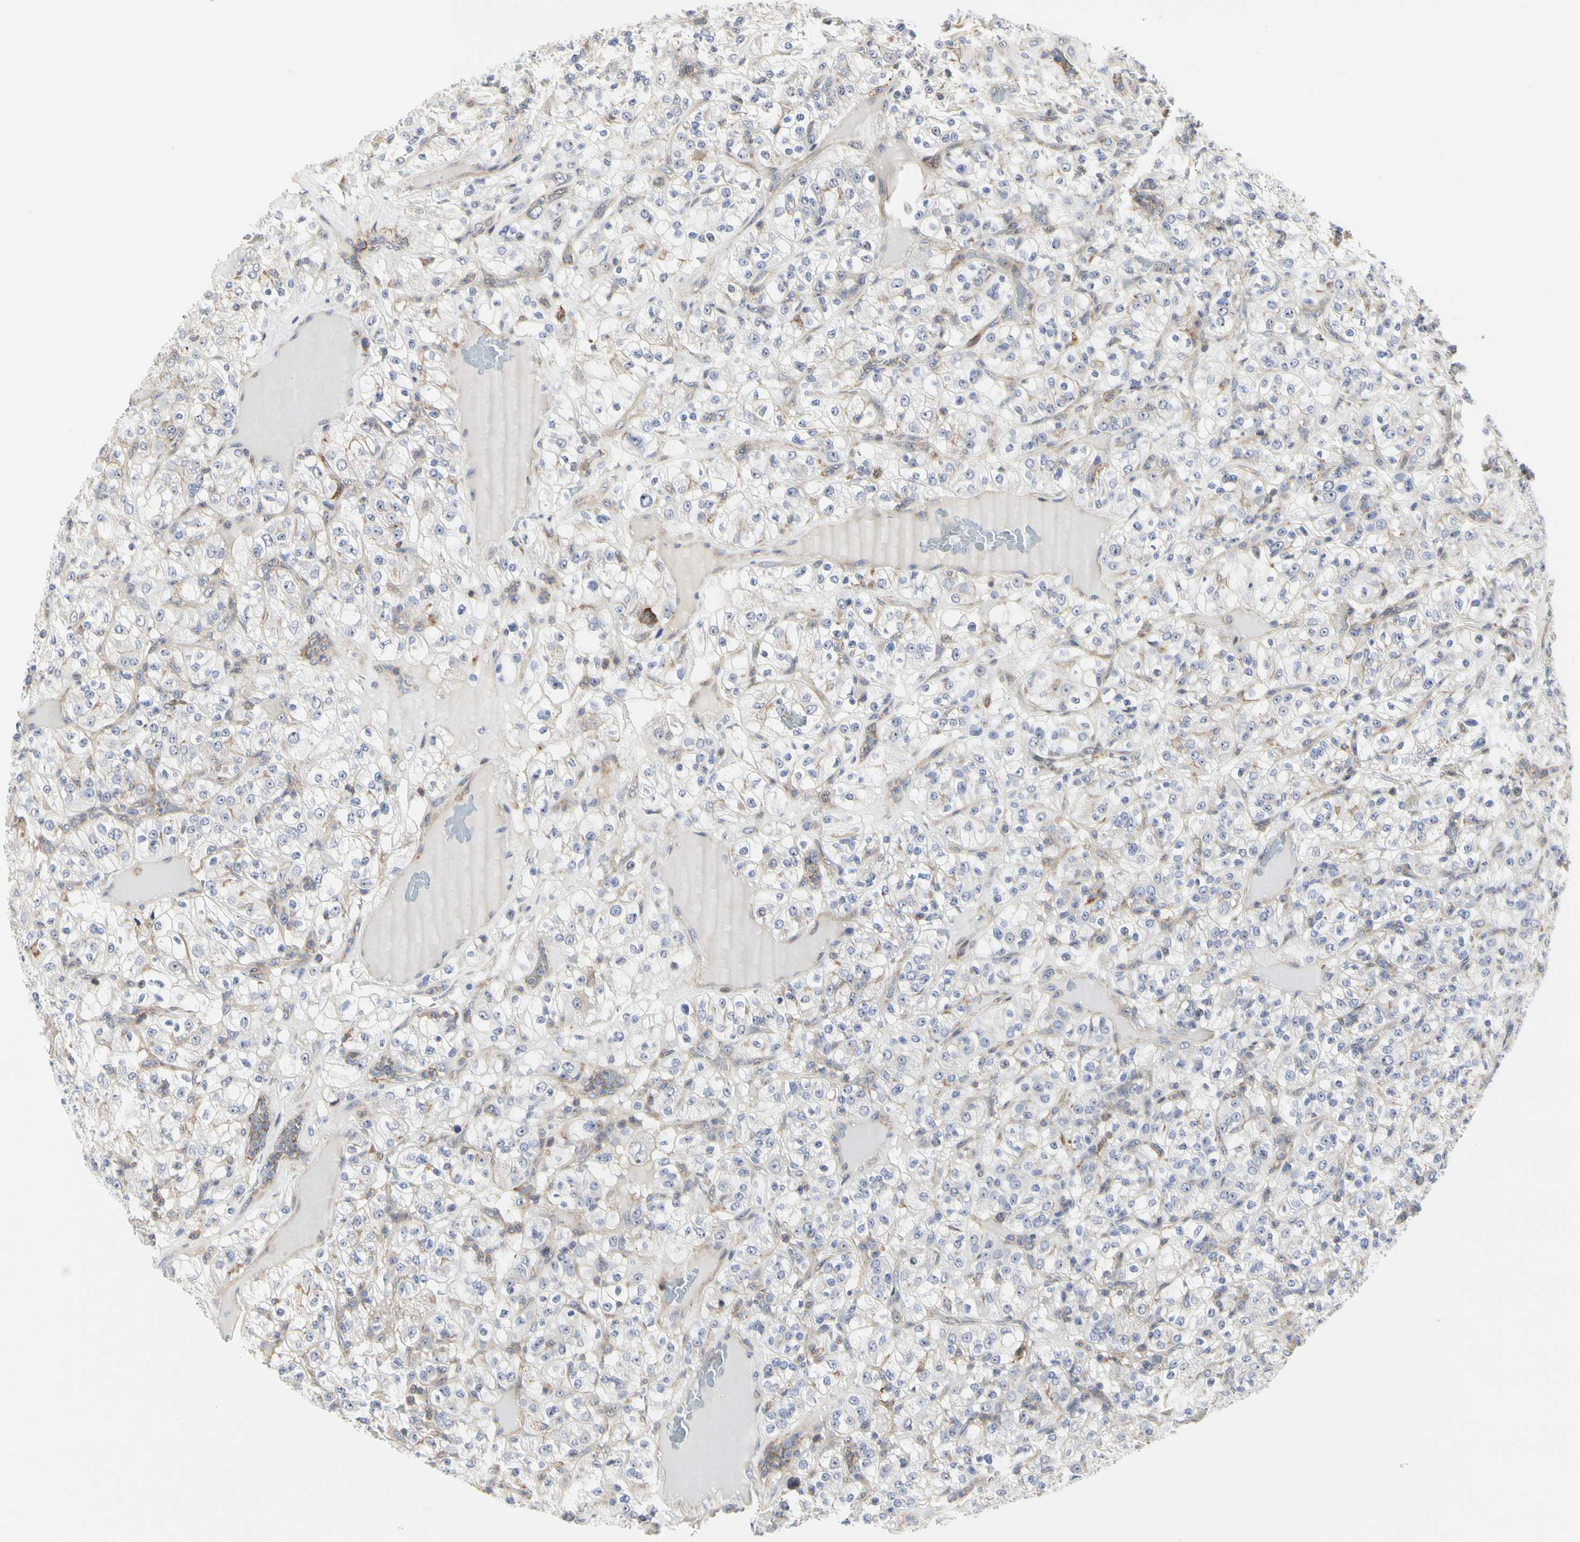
{"staining": {"intensity": "negative", "quantity": "none", "location": "none"}, "tissue": "renal cancer", "cell_type": "Tumor cells", "image_type": "cancer", "snomed": [{"axis": "morphology", "description": "Normal tissue, NOS"}, {"axis": "morphology", "description": "Adenocarcinoma, NOS"}, {"axis": "topography", "description": "Kidney"}], "caption": "Tumor cells show no significant staining in renal adenocarcinoma.", "gene": "SHANK2", "patient": {"sex": "female", "age": 72}}